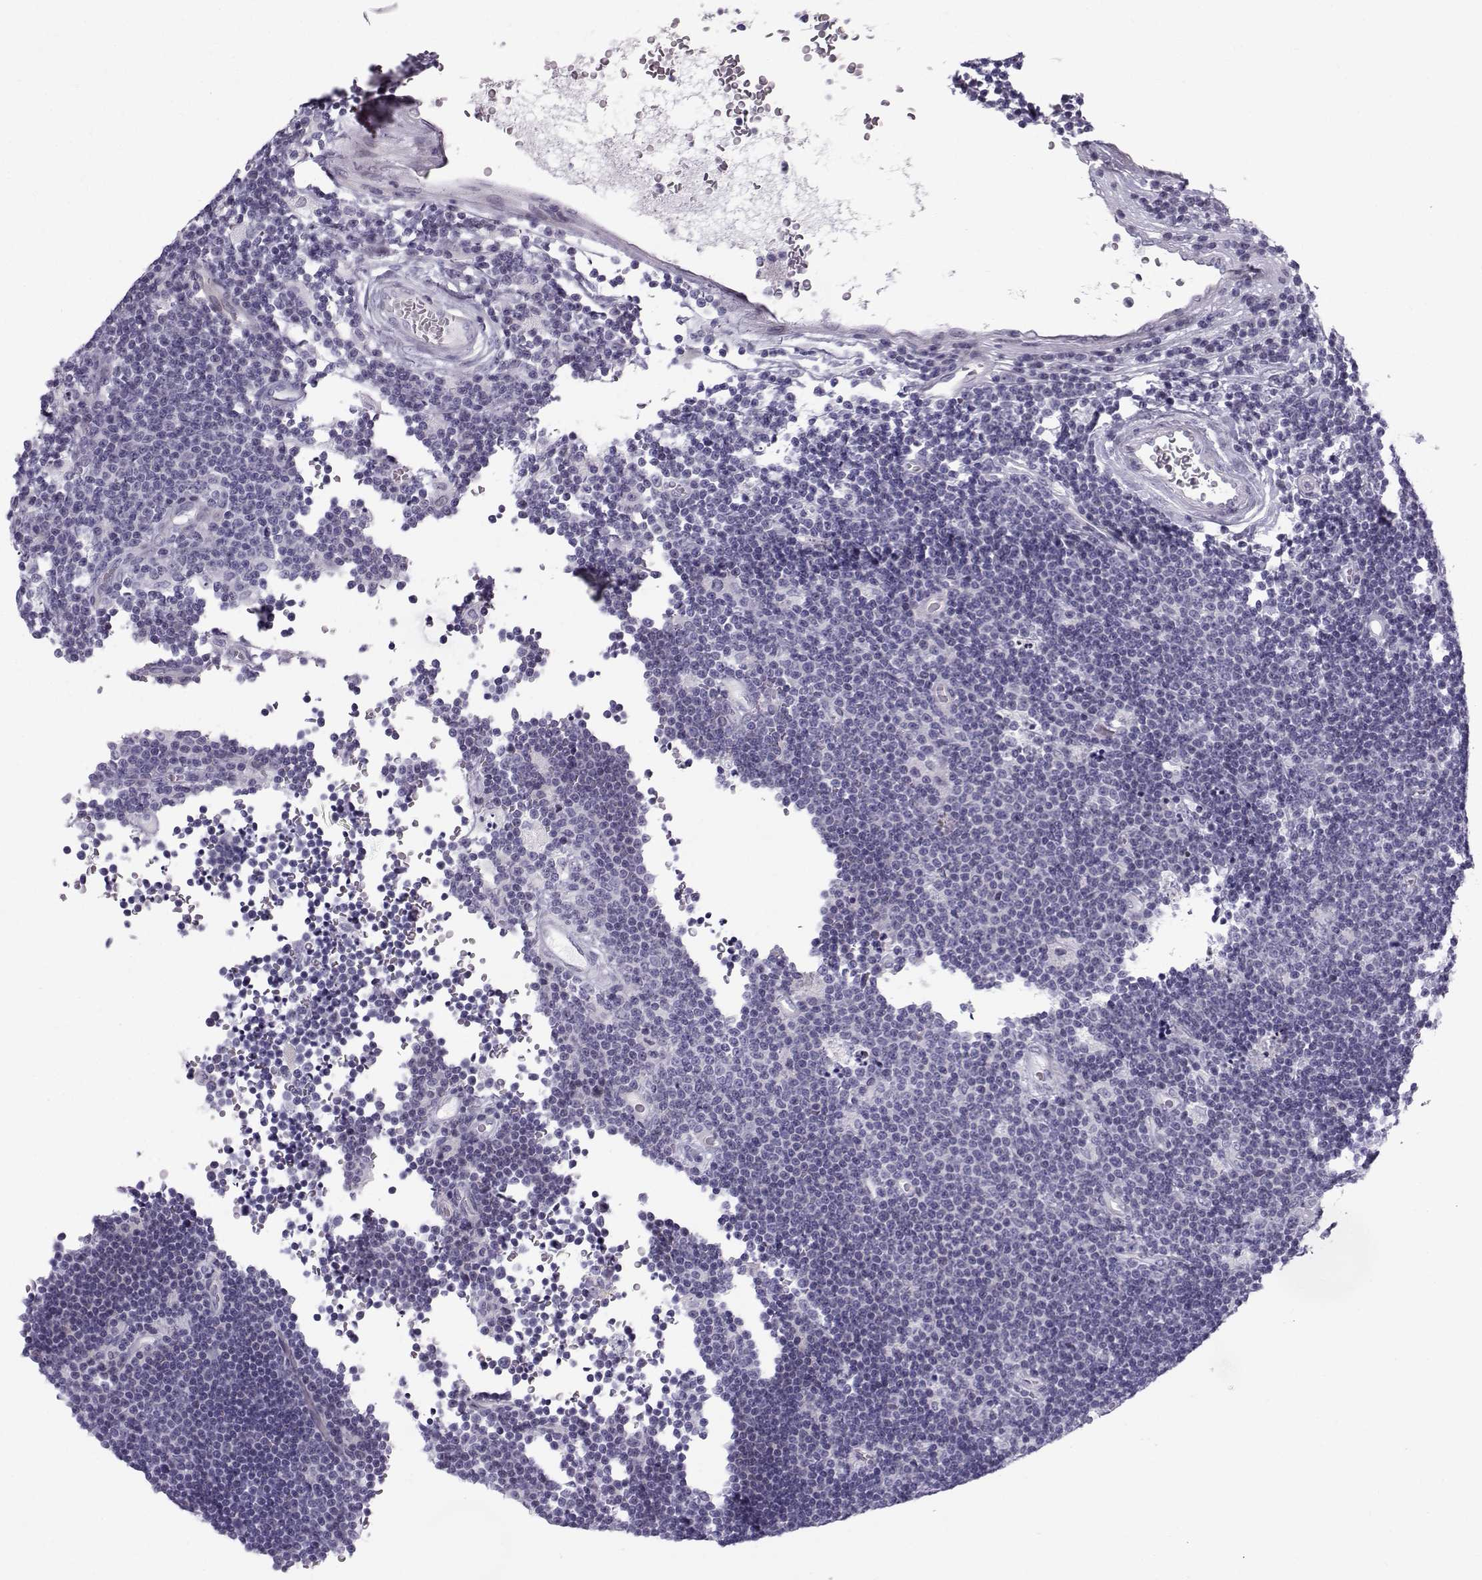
{"staining": {"intensity": "negative", "quantity": "none", "location": "none"}, "tissue": "lymphoma", "cell_type": "Tumor cells", "image_type": "cancer", "snomed": [{"axis": "morphology", "description": "Malignant lymphoma, non-Hodgkin's type, Low grade"}, {"axis": "topography", "description": "Brain"}], "caption": "This is a histopathology image of immunohistochemistry staining of malignant lymphoma, non-Hodgkin's type (low-grade), which shows no staining in tumor cells.", "gene": "DMRT3", "patient": {"sex": "female", "age": 66}}